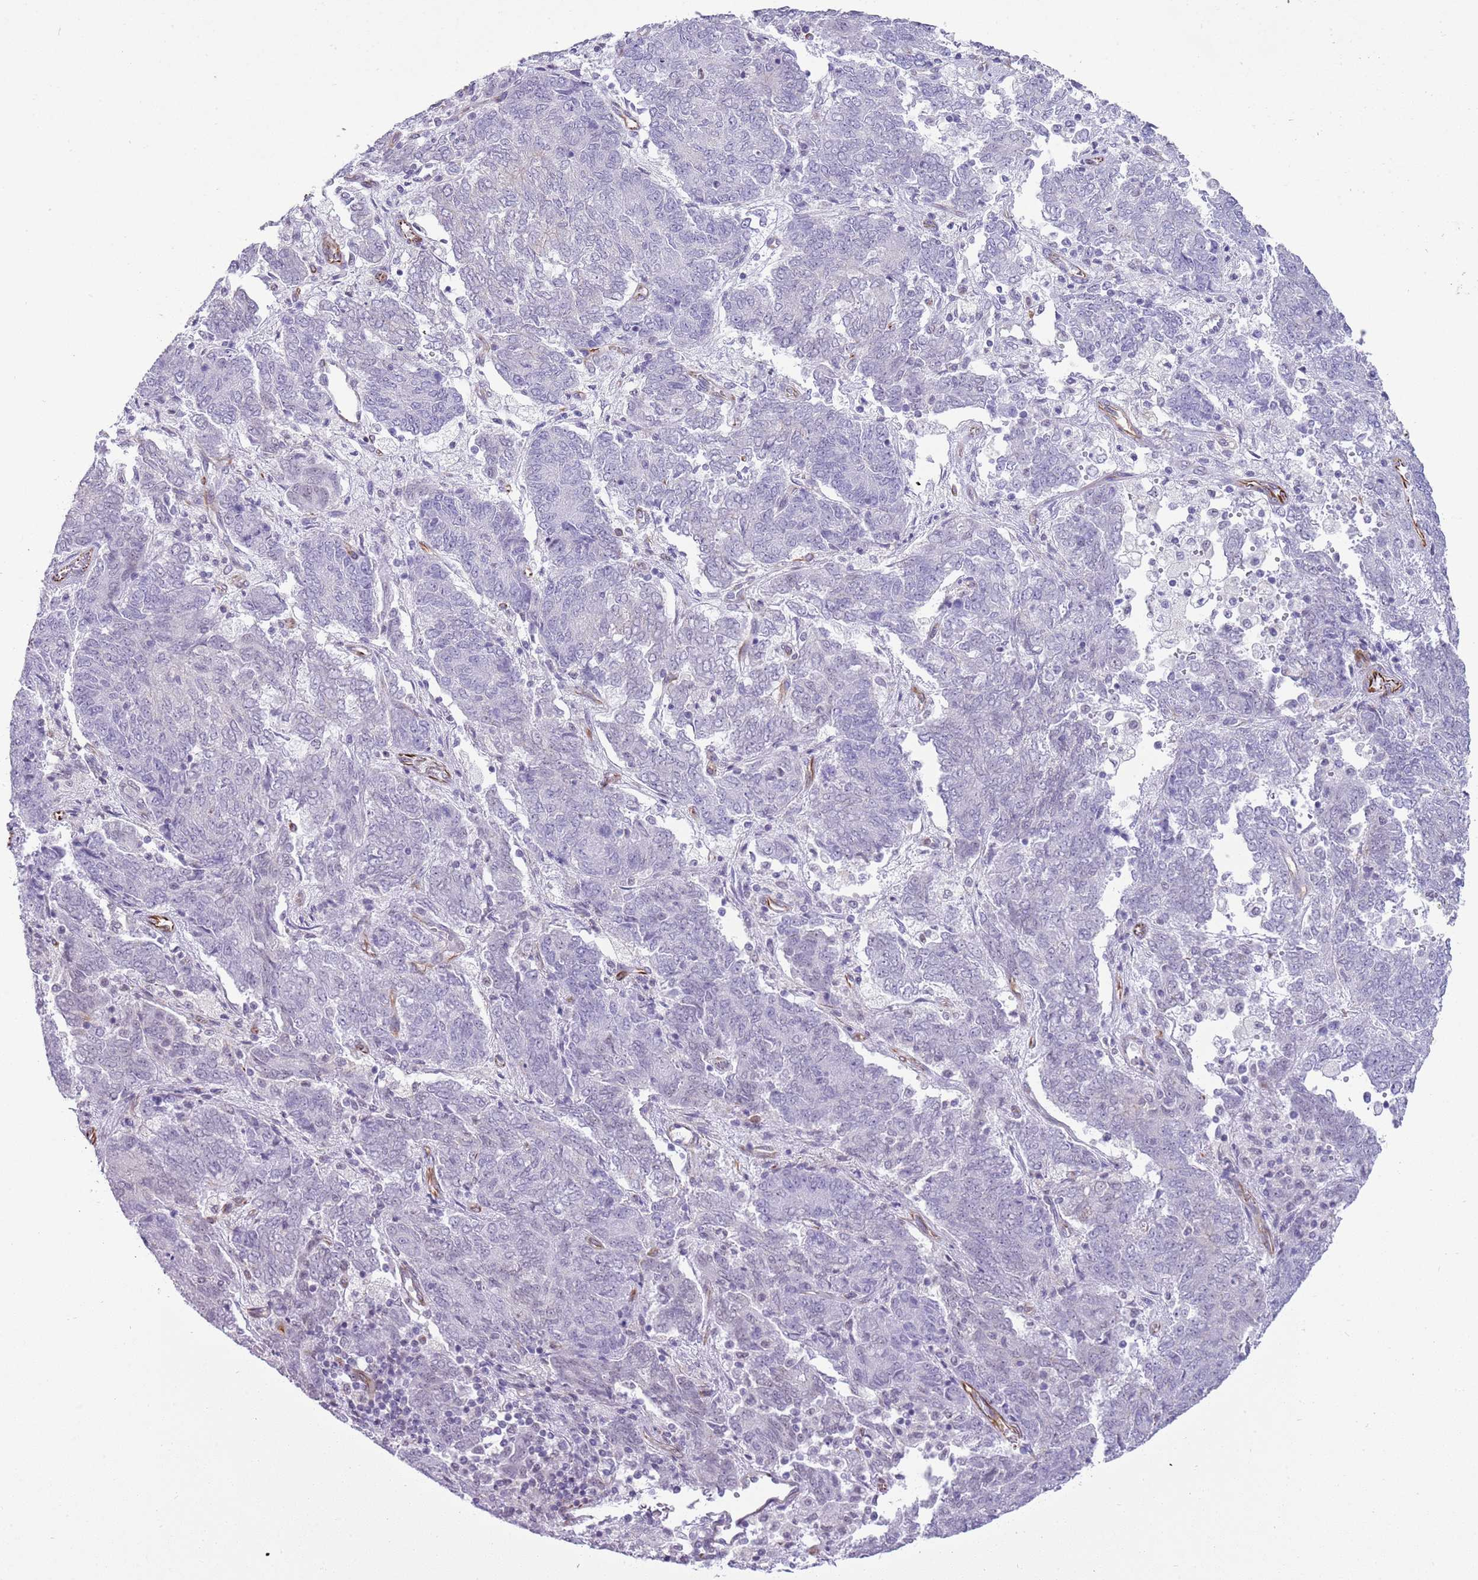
{"staining": {"intensity": "negative", "quantity": "none", "location": "none"}, "tissue": "endometrial cancer", "cell_type": "Tumor cells", "image_type": "cancer", "snomed": [{"axis": "morphology", "description": "Adenocarcinoma, NOS"}, {"axis": "topography", "description": "Endometrium"}], "caption": "Immunohistochemistry of adenocarcinoma (endometrial) exhibits no positivity in tumor cells.", "gene": "NBPF3", "patient": {"sex": "female", "age": 80}}